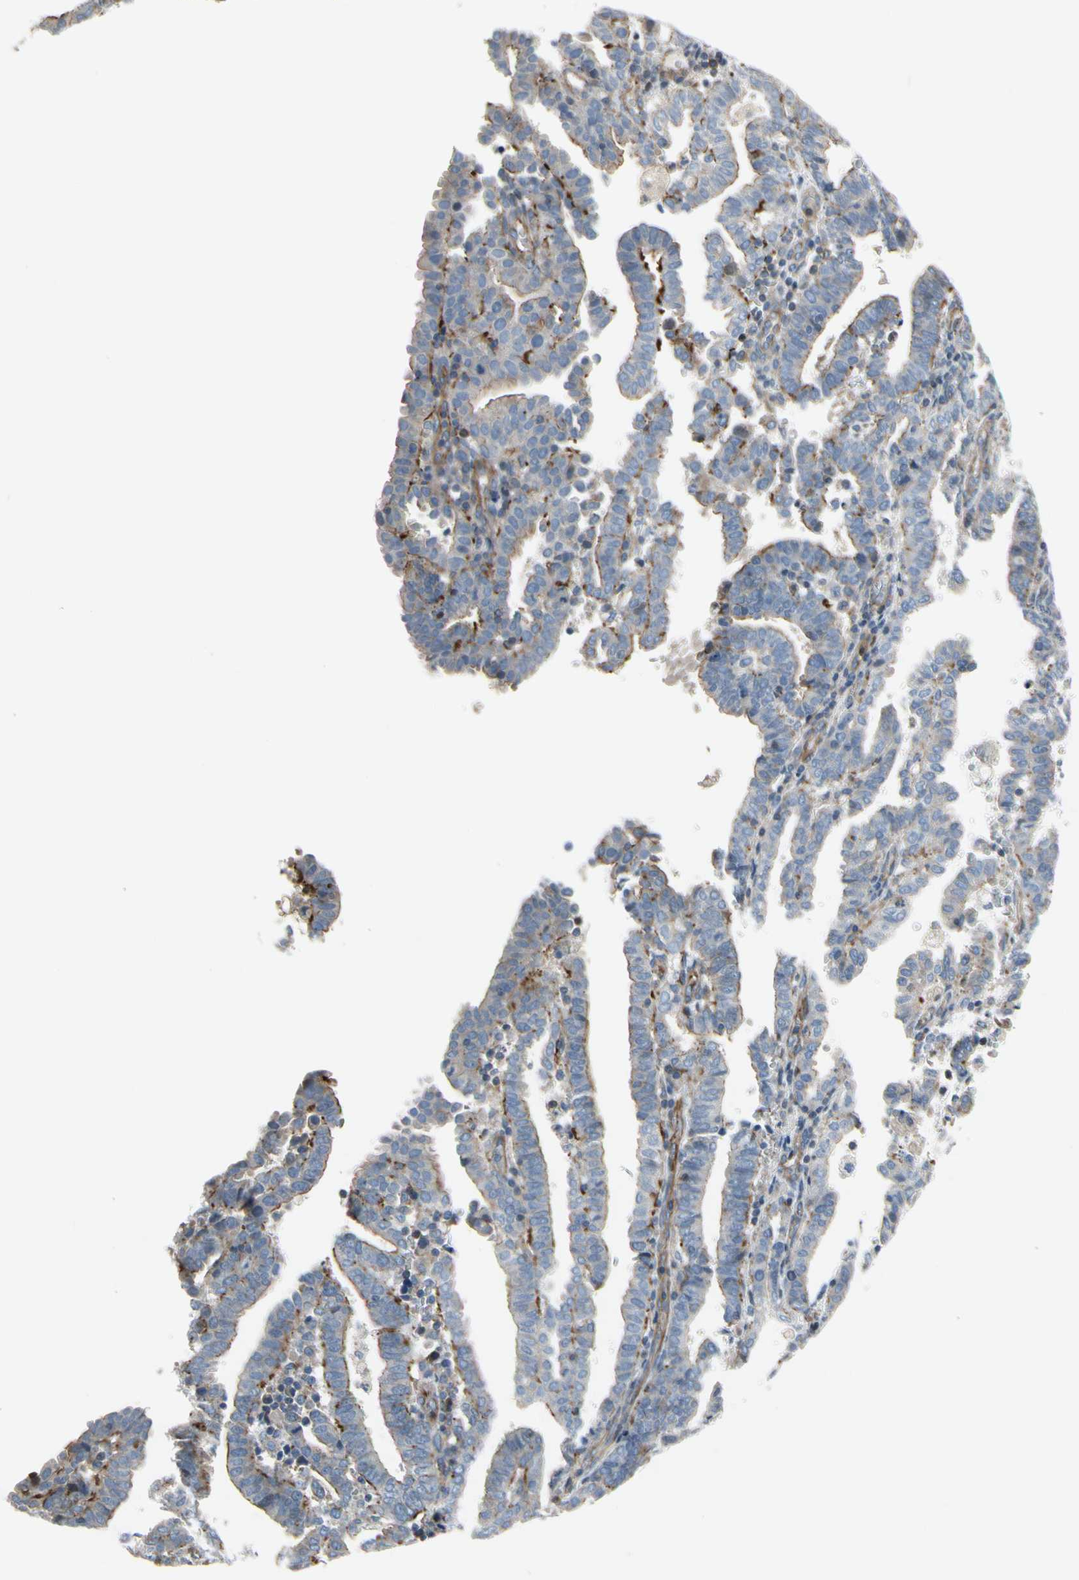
{"staining": {"intensity": "moderate", "quantity": "<25%", "location": "cytoplasmic/membranous"}, "tissue": "endometrial cancer", "cell_type": "Tumor cells", "image_type": "cancer", "snomed": [{"axis": "morphology", "description": "Adenocarcinoma, NOS"}, {"axis": "topography", "description": "Uterus"}], "caption": "This photomicrograph exhibits immunohistochemistry (IHC) staining of human endometrial cancer, with low moderate cytoplasmic/membranous staining in about <25% of tumor cells.", "gene": "TPM1", "patient": {"sex": "female", "age": 83}}